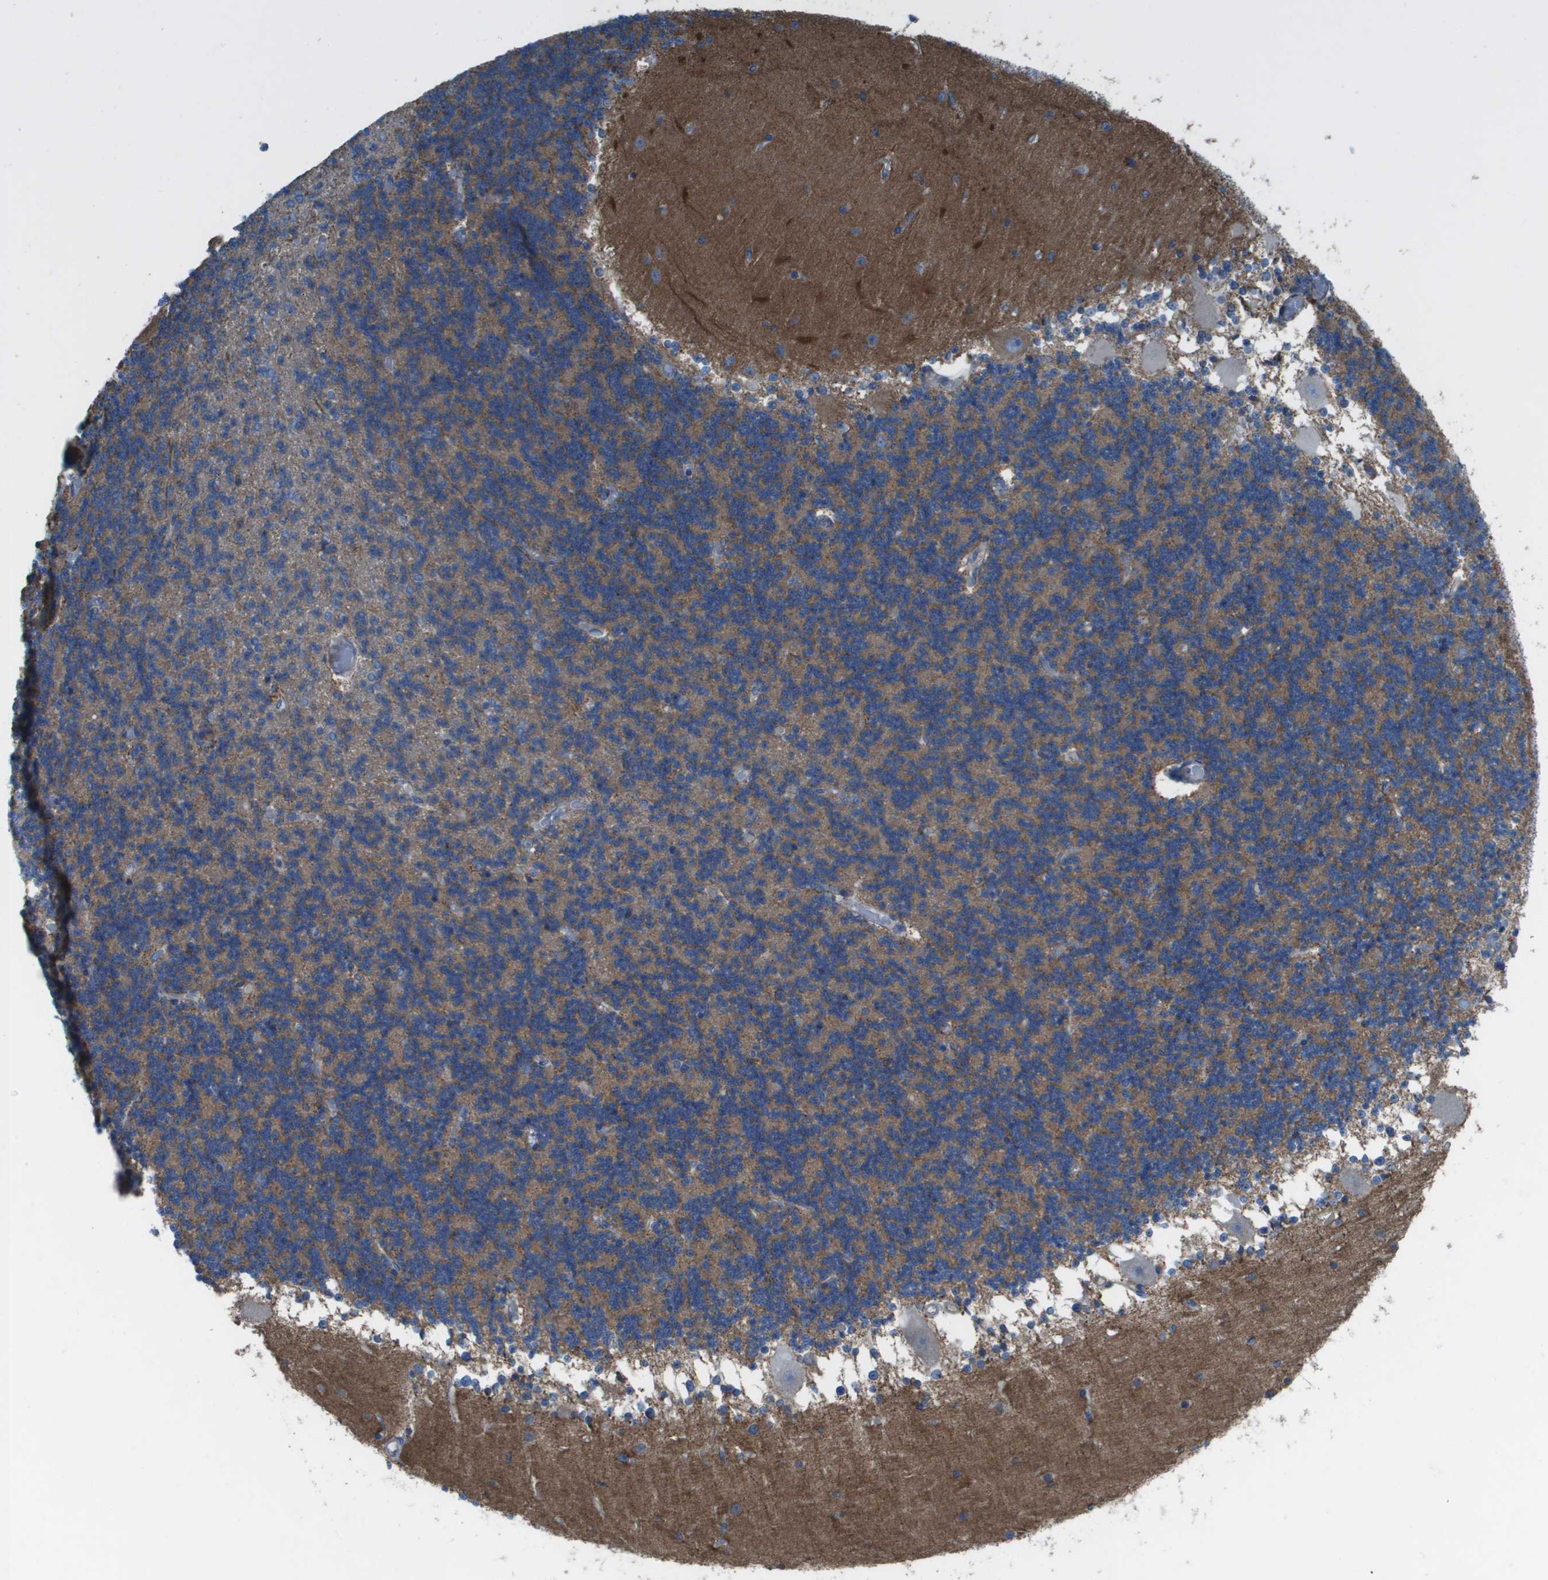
{"staining": {"intensity": "moderate", "quantity": "25%-75%", "location": "cytoplasmic/membranous"}, "tissue": "cerebellum", "cell_type": "Cells in granular layer", "image_type": "normal", "snomed": [{"axis": "morphology", "description": "Normal tissue, NOS"}, {"axis": "topography", "description": "Cerebellum"}], "caption": "High-magnification brightfield microscopy of benign cerebellum stained with DAB (brown) and counterstained with hematoxylin (blue). cells in granular layer exhibit moderate cytoplasmic/membranous staining is identified in approximately25%-75% of cells. The staining was performed using DAB to visualize the protein expression in brown, while the nuclei were stained in blue with hematoxylin (Magnification: 20x).", "gene": "CLCN2", "patient": {"sex": "female", "age": 54}}